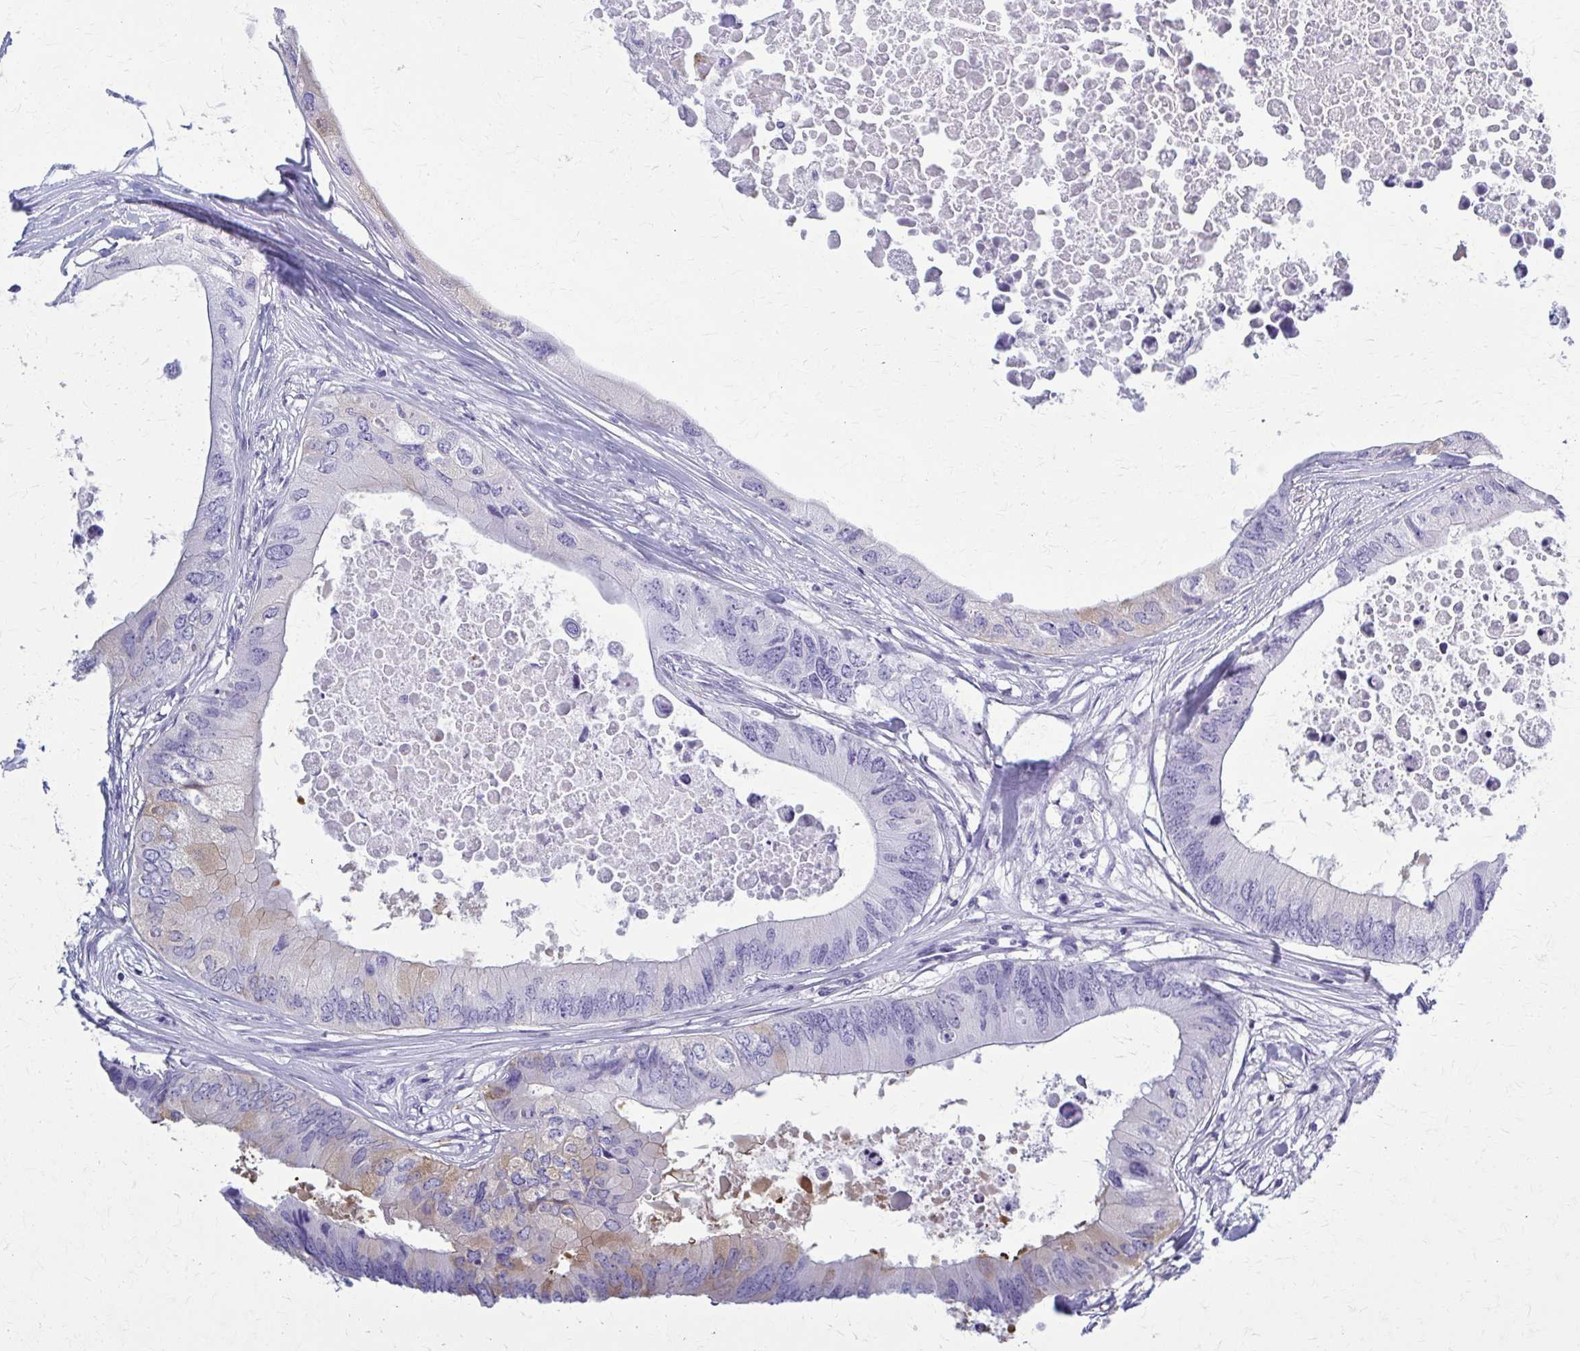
{"staining": {"intensity": "moderate", "quantity": "<25%", "location": "cytoplasmic/membranous"}, "tissue": "colorectal cancer", "cell_type": "Tumor cells", "image_type": "cancer", "snomed": [{"axis": "morphology", "description": "Adenocarcinoma, NOS"}, {"axis": "topography", "description": "Colon"}], "caption": "Immunohistochemical staining of colorectal adenocarcinoma demonstrates low levels of moderate cytoplasmic/membranous expression in about <25% of tumor cells.", "gene": "GFAP", "patient": {"sex": "male", "age": 71}}